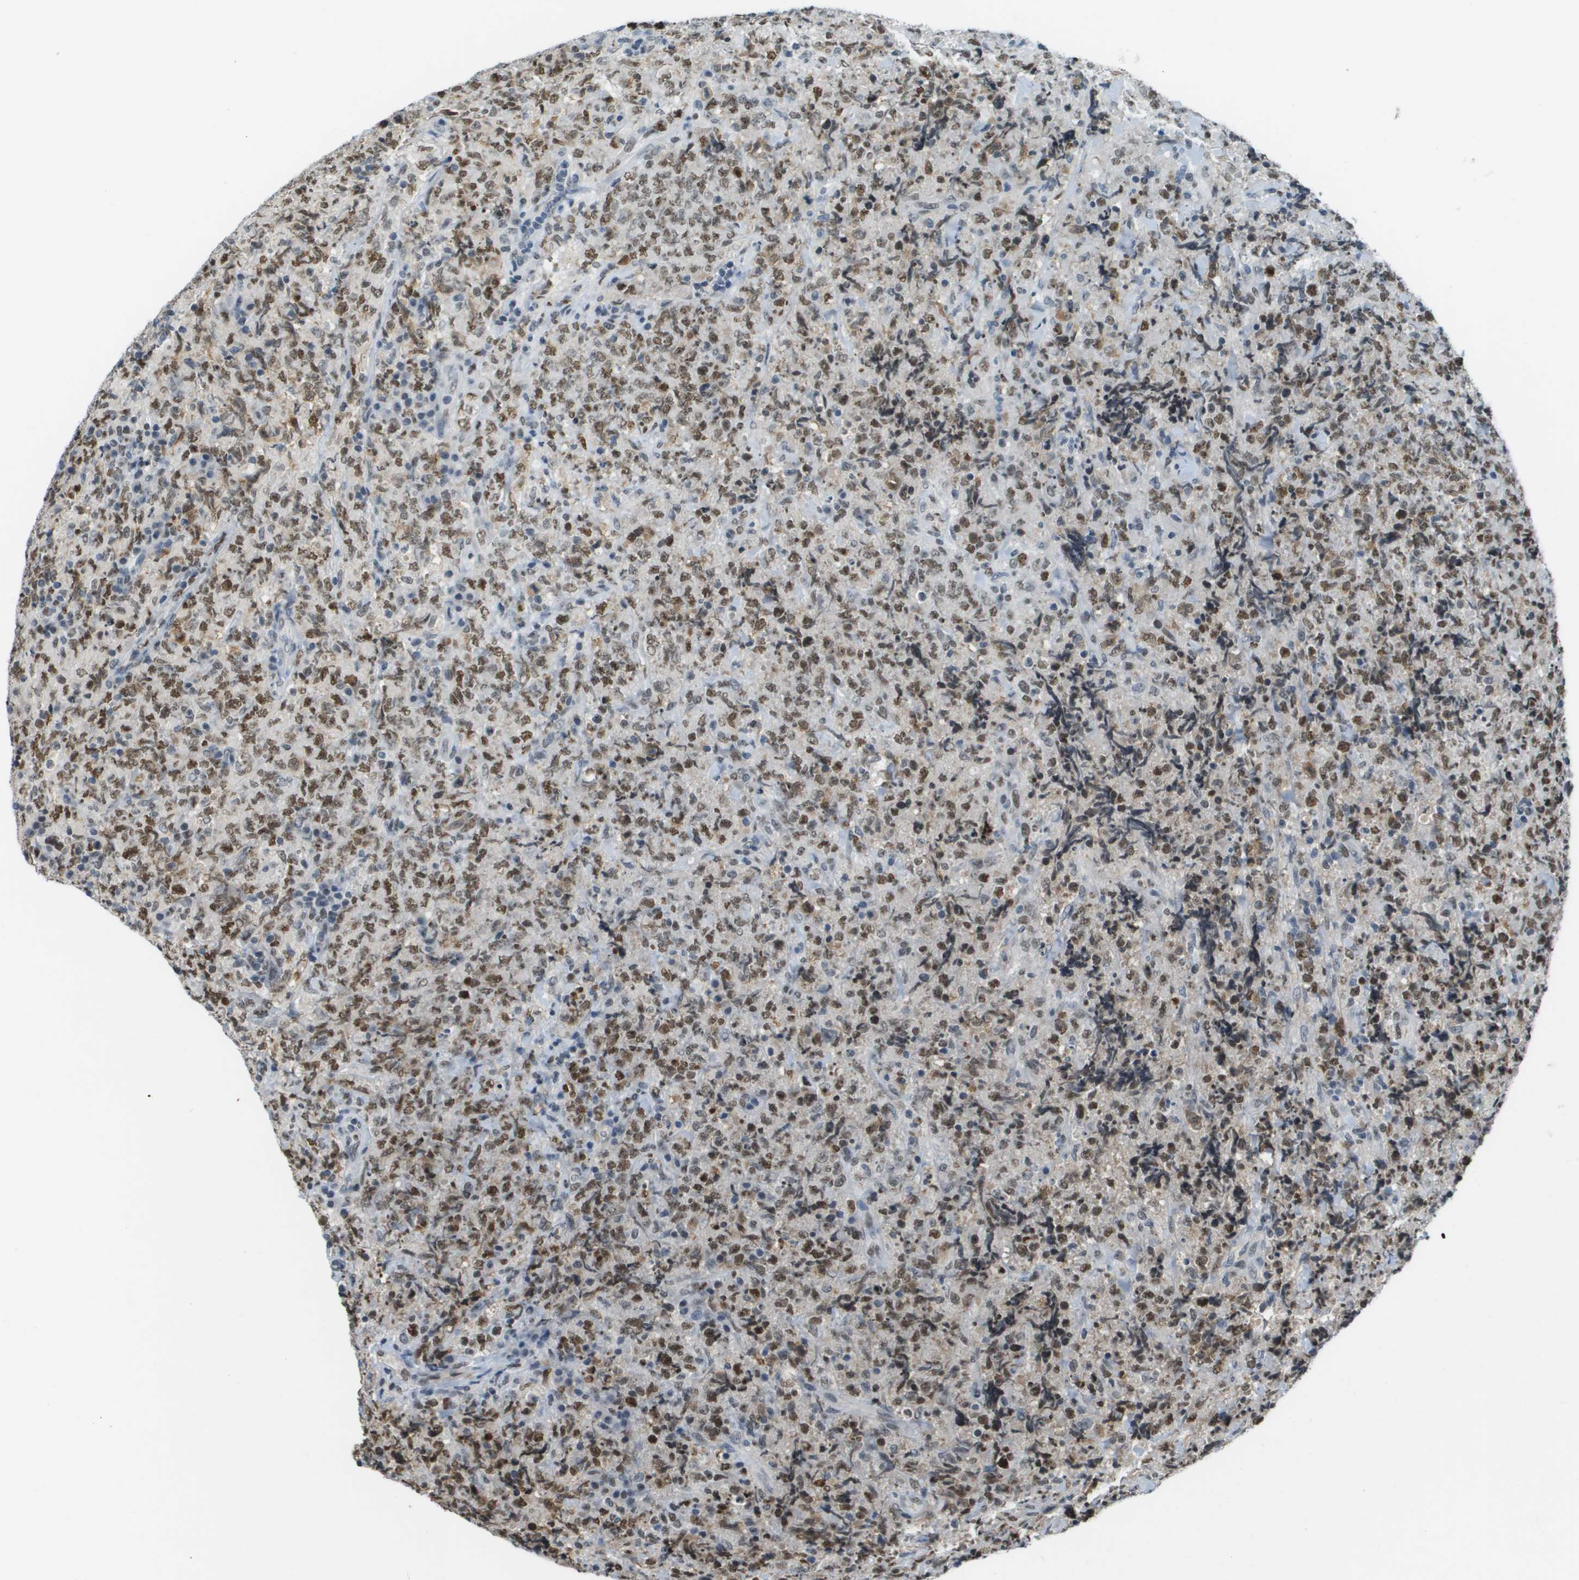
{"staining": {"intensity": "moderate", "quantity": ">75%", "location": "nuclear"}, "tissue": "lymphoma", "cell_type": "Tumor cells", "image_type": "cancer", "snomed": [{"axis": "morphology", "description": "Malignant lymphoma, non-Hodgkin's type, High grade"}, {"axis": "topography", "description": "Tonsil"}], "caption": "High-grade malignant lymphoma, non-Hodgkin's type was stained to show a protein in brown. There is medium levels of moderate nuclear positivity in about >75% of tumor cells.", "gene": "CBX5", "patient": {"sex": "female", "age": 36}}